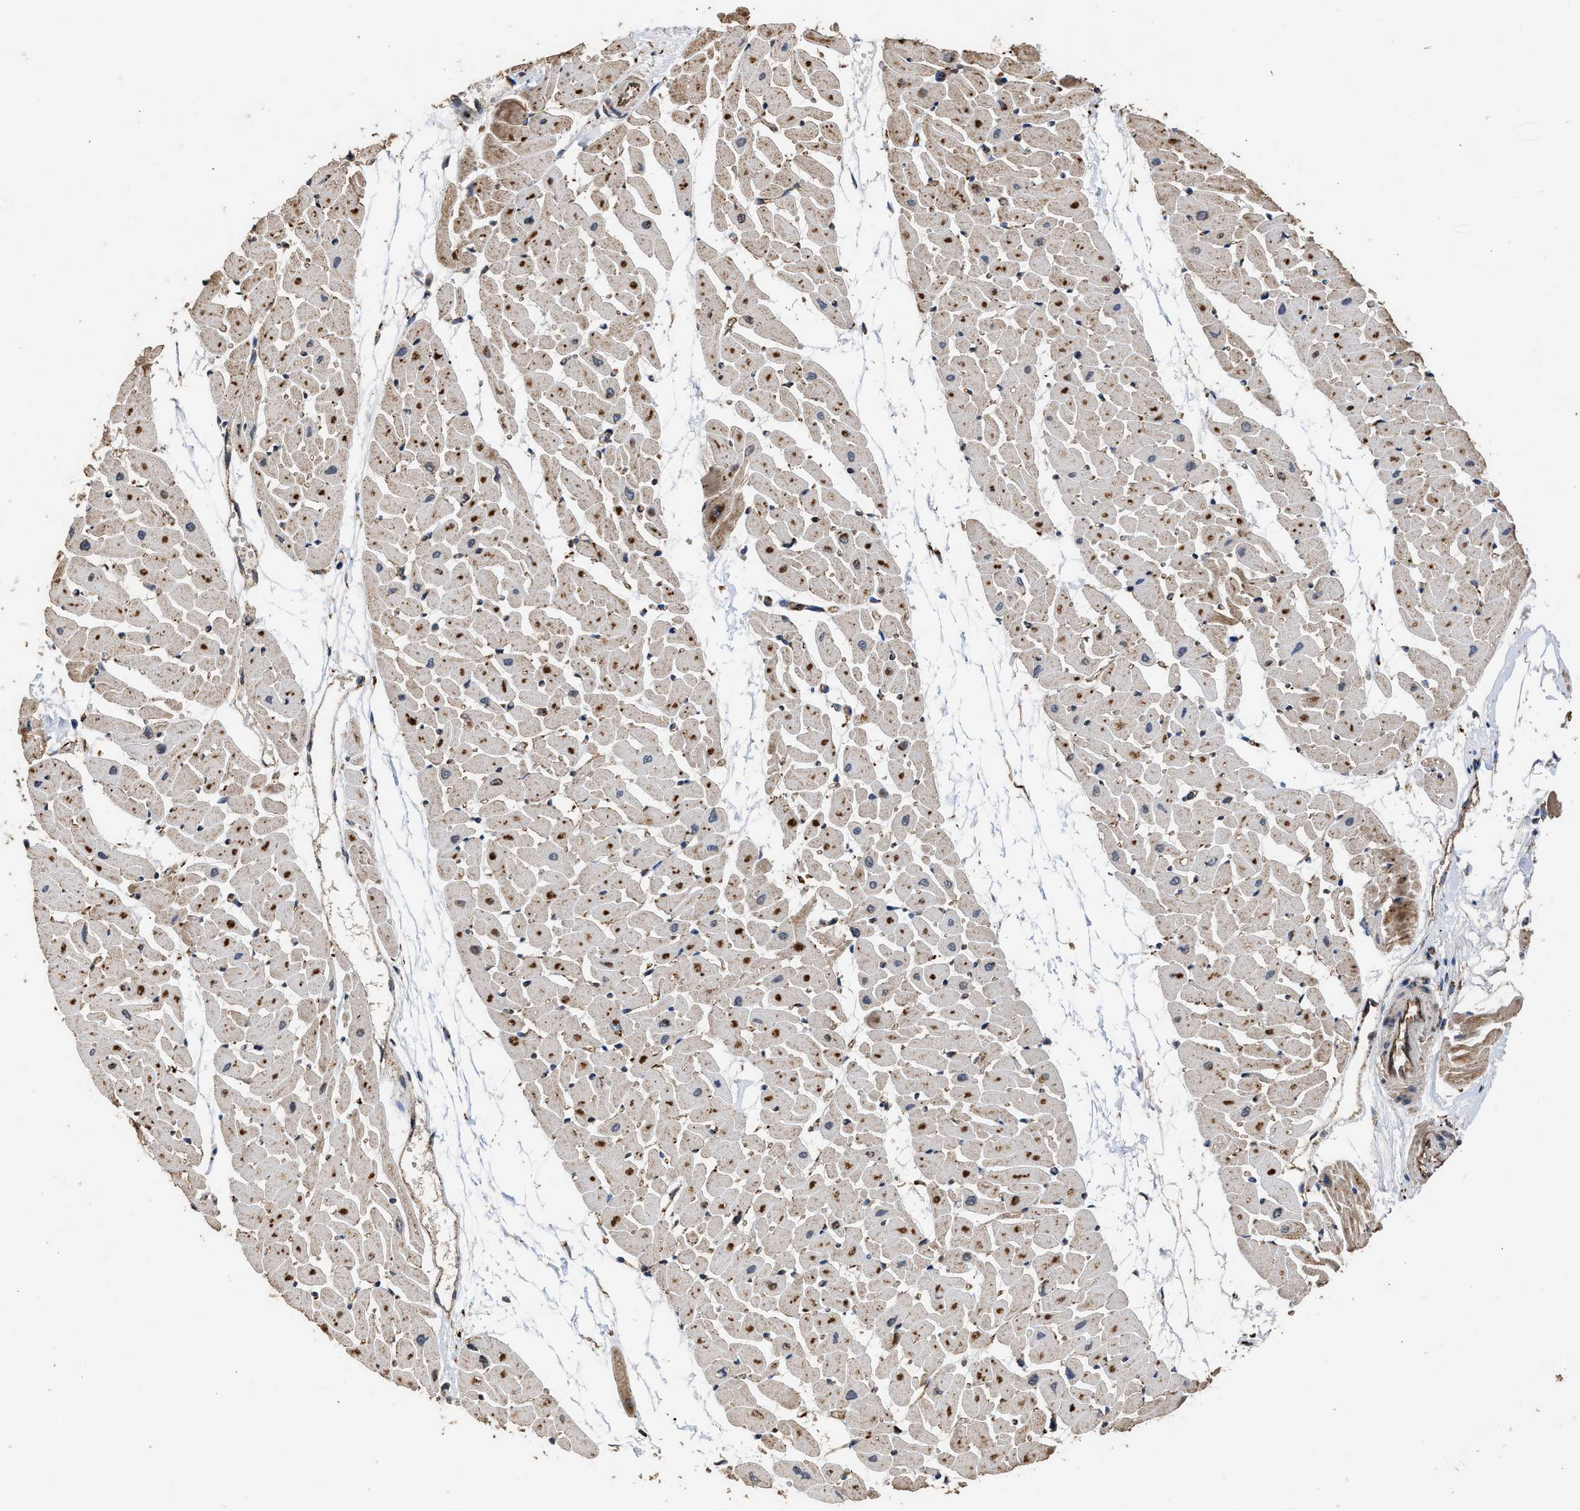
{"staining": {"intensity": "moderate", "quantity": ">75%", "location": "cytoplasmic/membranous"}, "tissue": "heart muscle", "cell_type": "Cardiomyocytes", "image_type": "normal", "snomed": [{"axis": "morphology", "description": "Normal tissue, NOS"}, {"axis": "topography", "description": "Heart"}], "caption": "This is a histology image of IHC staining of unremarkable heart muscle, which shows moderate positivity in the cytoplasmic/membranous of cardiomyocytes.", "gene": "CTSV", "patient": {"sex": "female", "age": 19}}